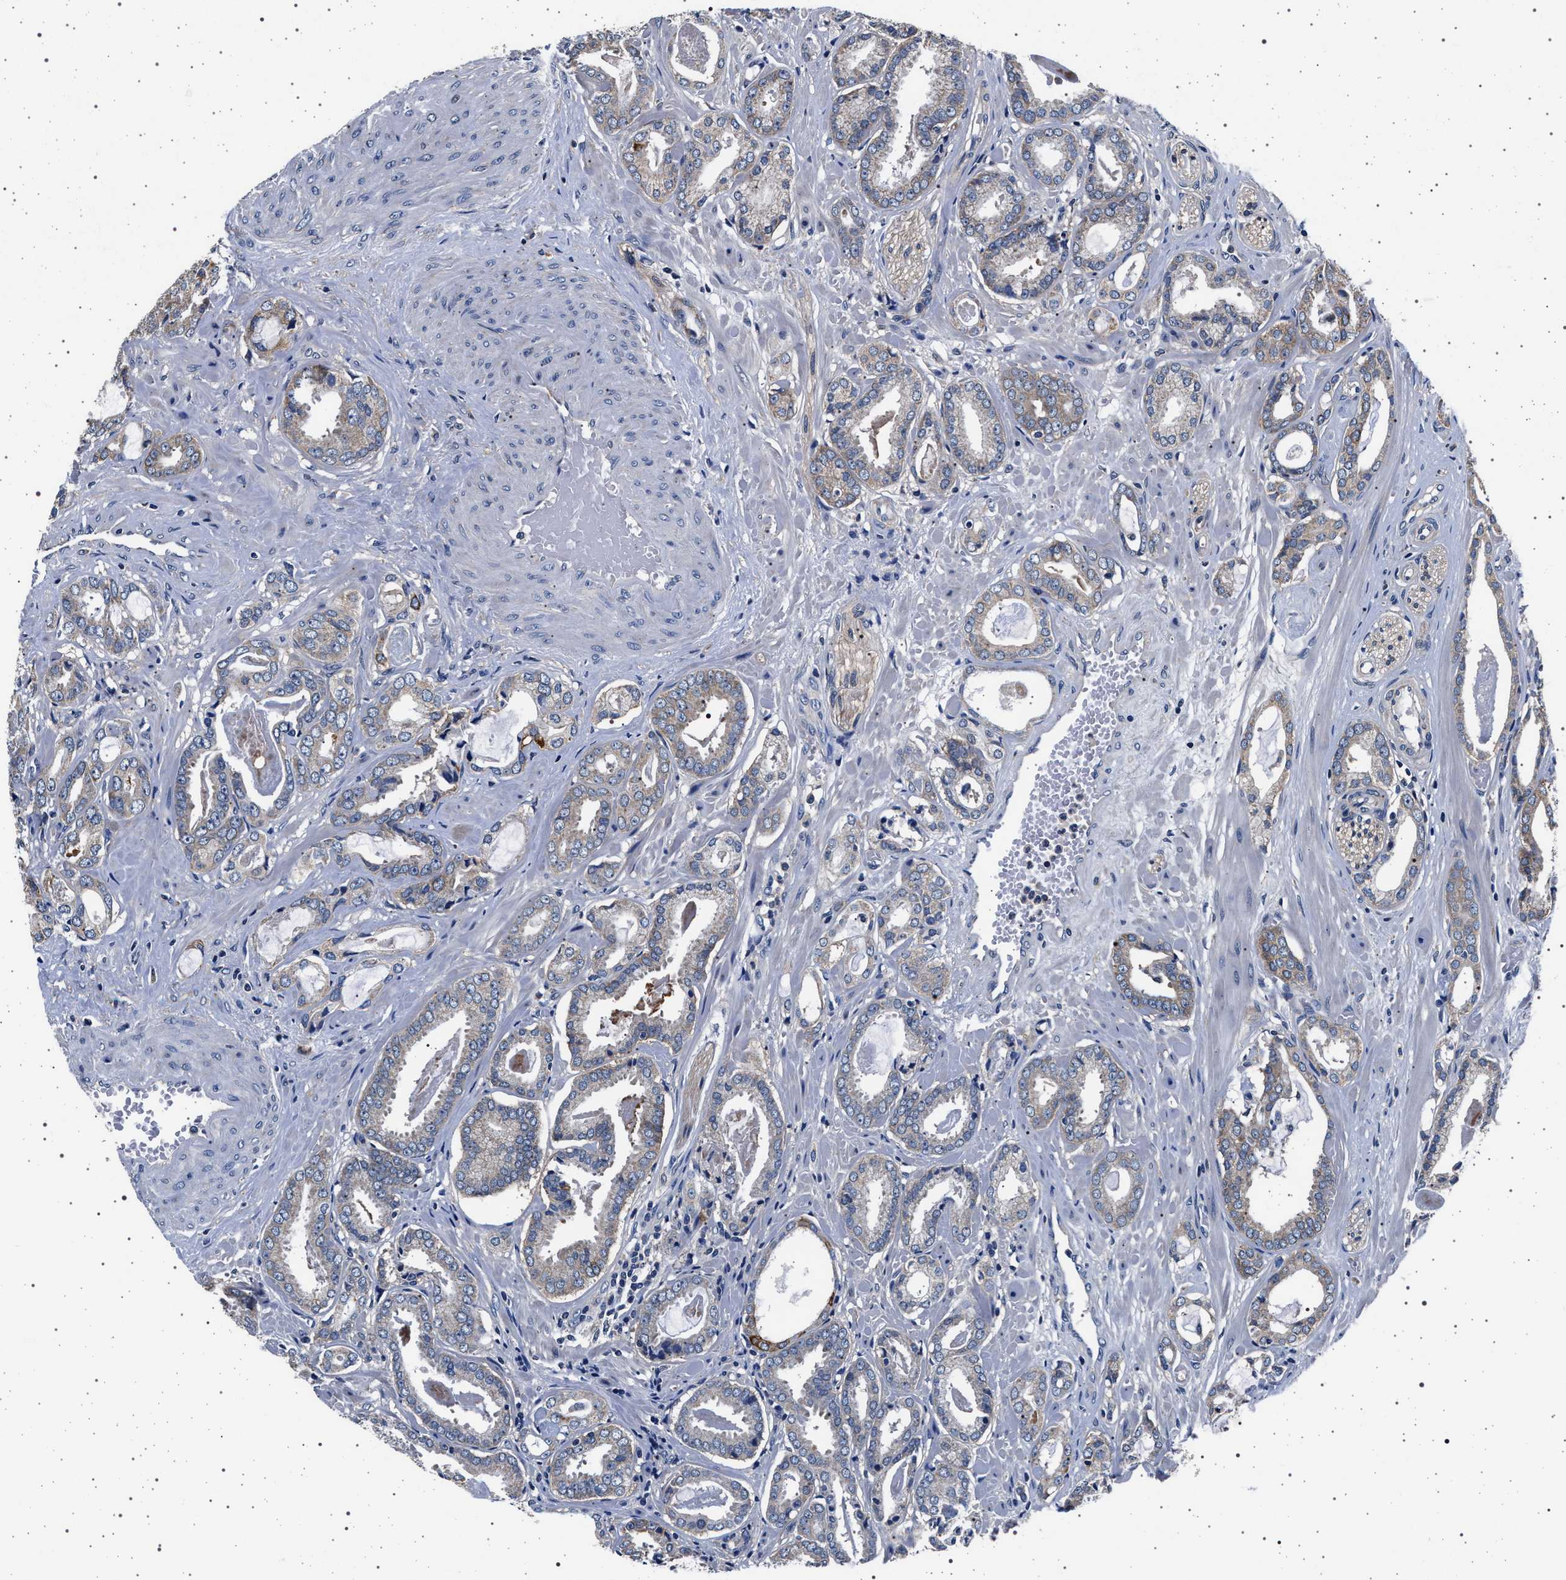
{"staining": {"intensity": "weak", "quantity": "<25%", "location": "cytoplasmic/membranous"}, "tissue": "prostate cancer", "cell_type": "Tumor cells", "image_type": "cancer", "snomed": [{"axis": "morphology", "description": "Adenocarcinoma, Low grade"}, {"axis": "topography", "description": "Prostate"}], "caption": "Prostate cancer (low-grade adenocarcinoma) stained for a protein using immunohistochemistry shows no expression tumor cells.", "gene": "MAP3K2", "patient": {"sex": "male", "age": 53}}